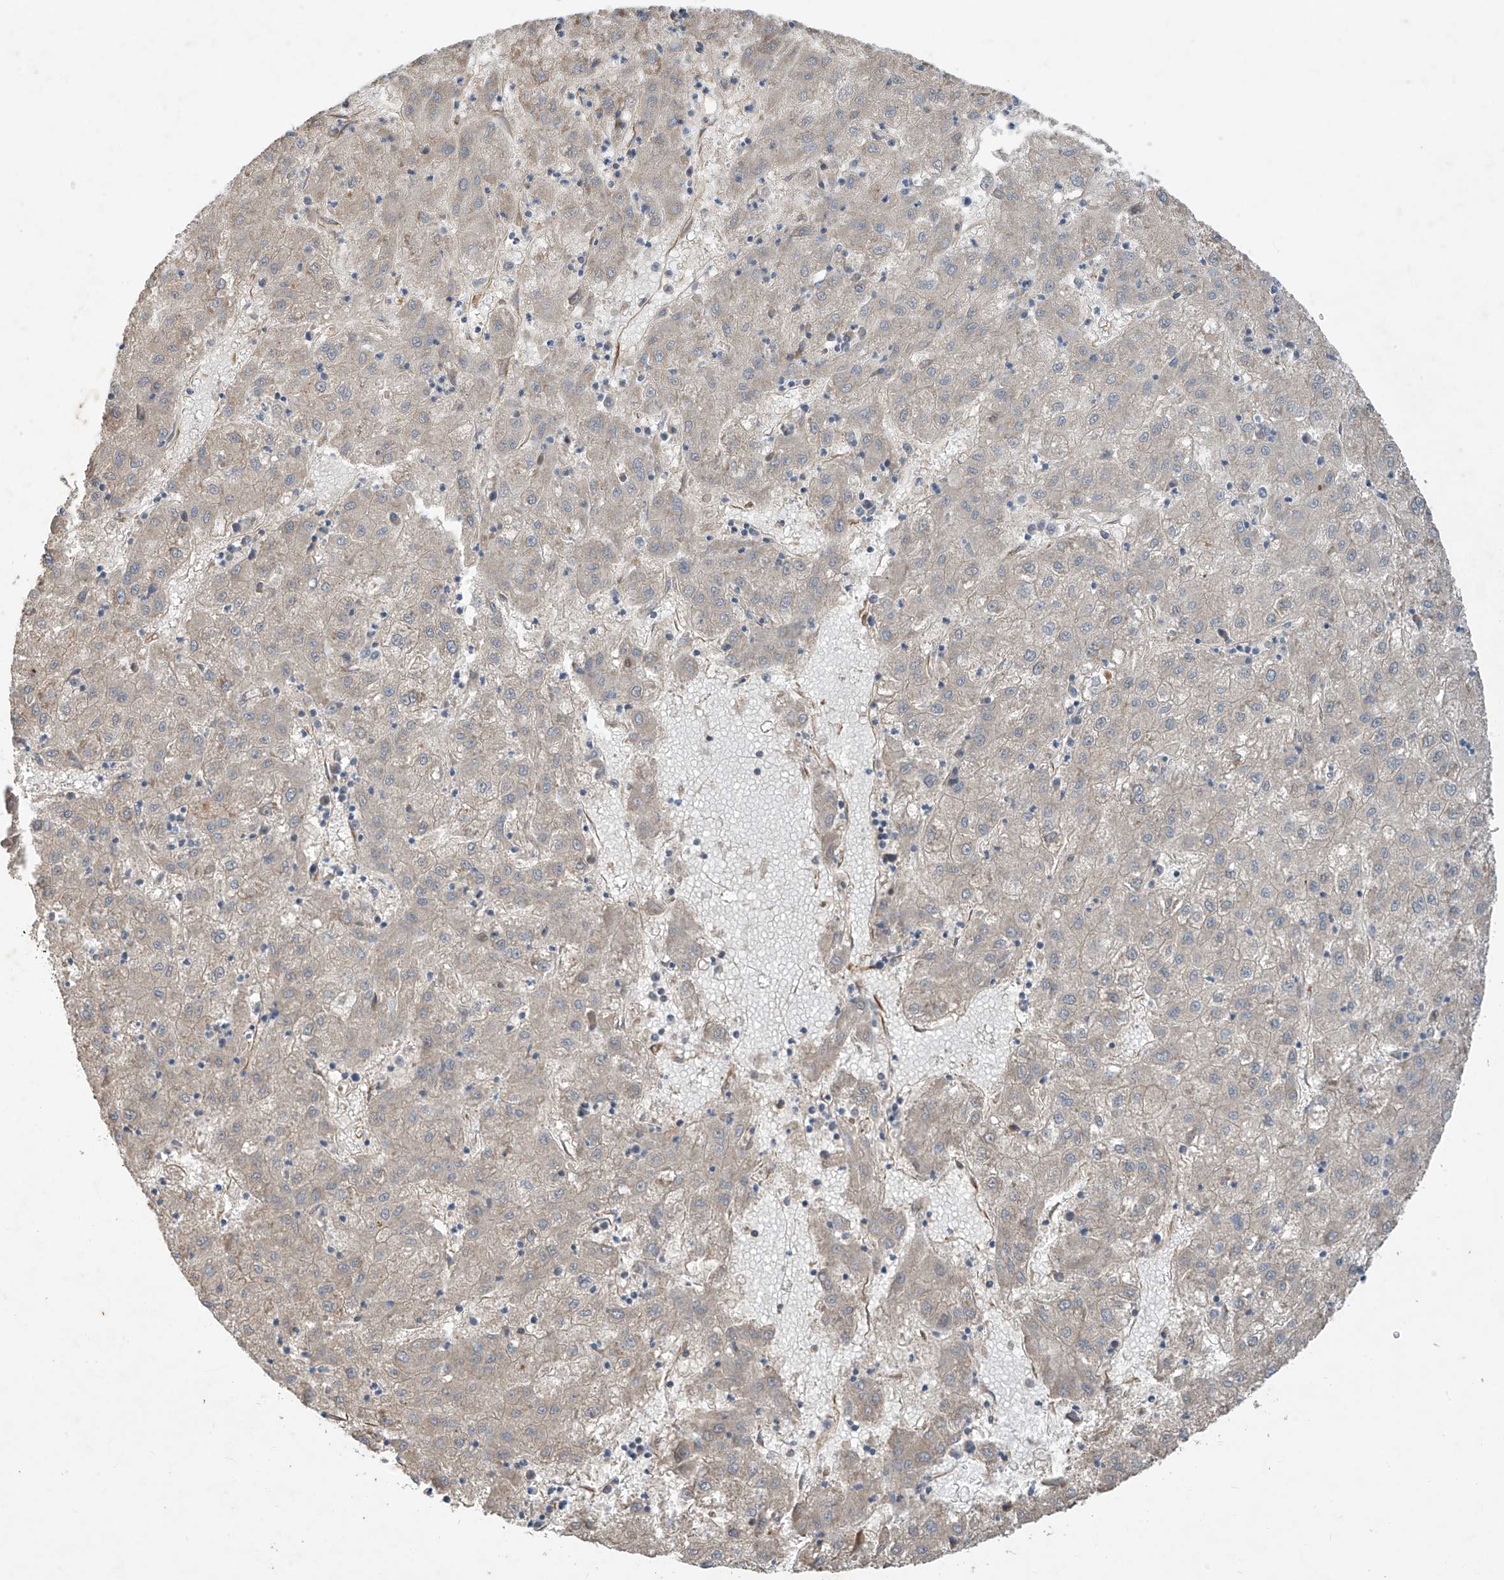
{"staining": {"intensity": "moderate", "quantity": "<25%", "location": "cytoplasmic/membranous"}, "tissue": "liver cancer", "cell_type": "Tumor cells", "image_type": "cancer", "snomed": [{"axis": "morphology", "description": "Carcinoma, Hepatocellular, NOS"}, {"axis": "topography", "description": "Liver"}], "caption": "Liver cancer tissue displays moderate cytoplasmic/membranous expression in about <25% of tumor cells, visualized by immunohistochemistry.", "gene": "AGBL5", "patient": {"sex": "male", "age": 72}}